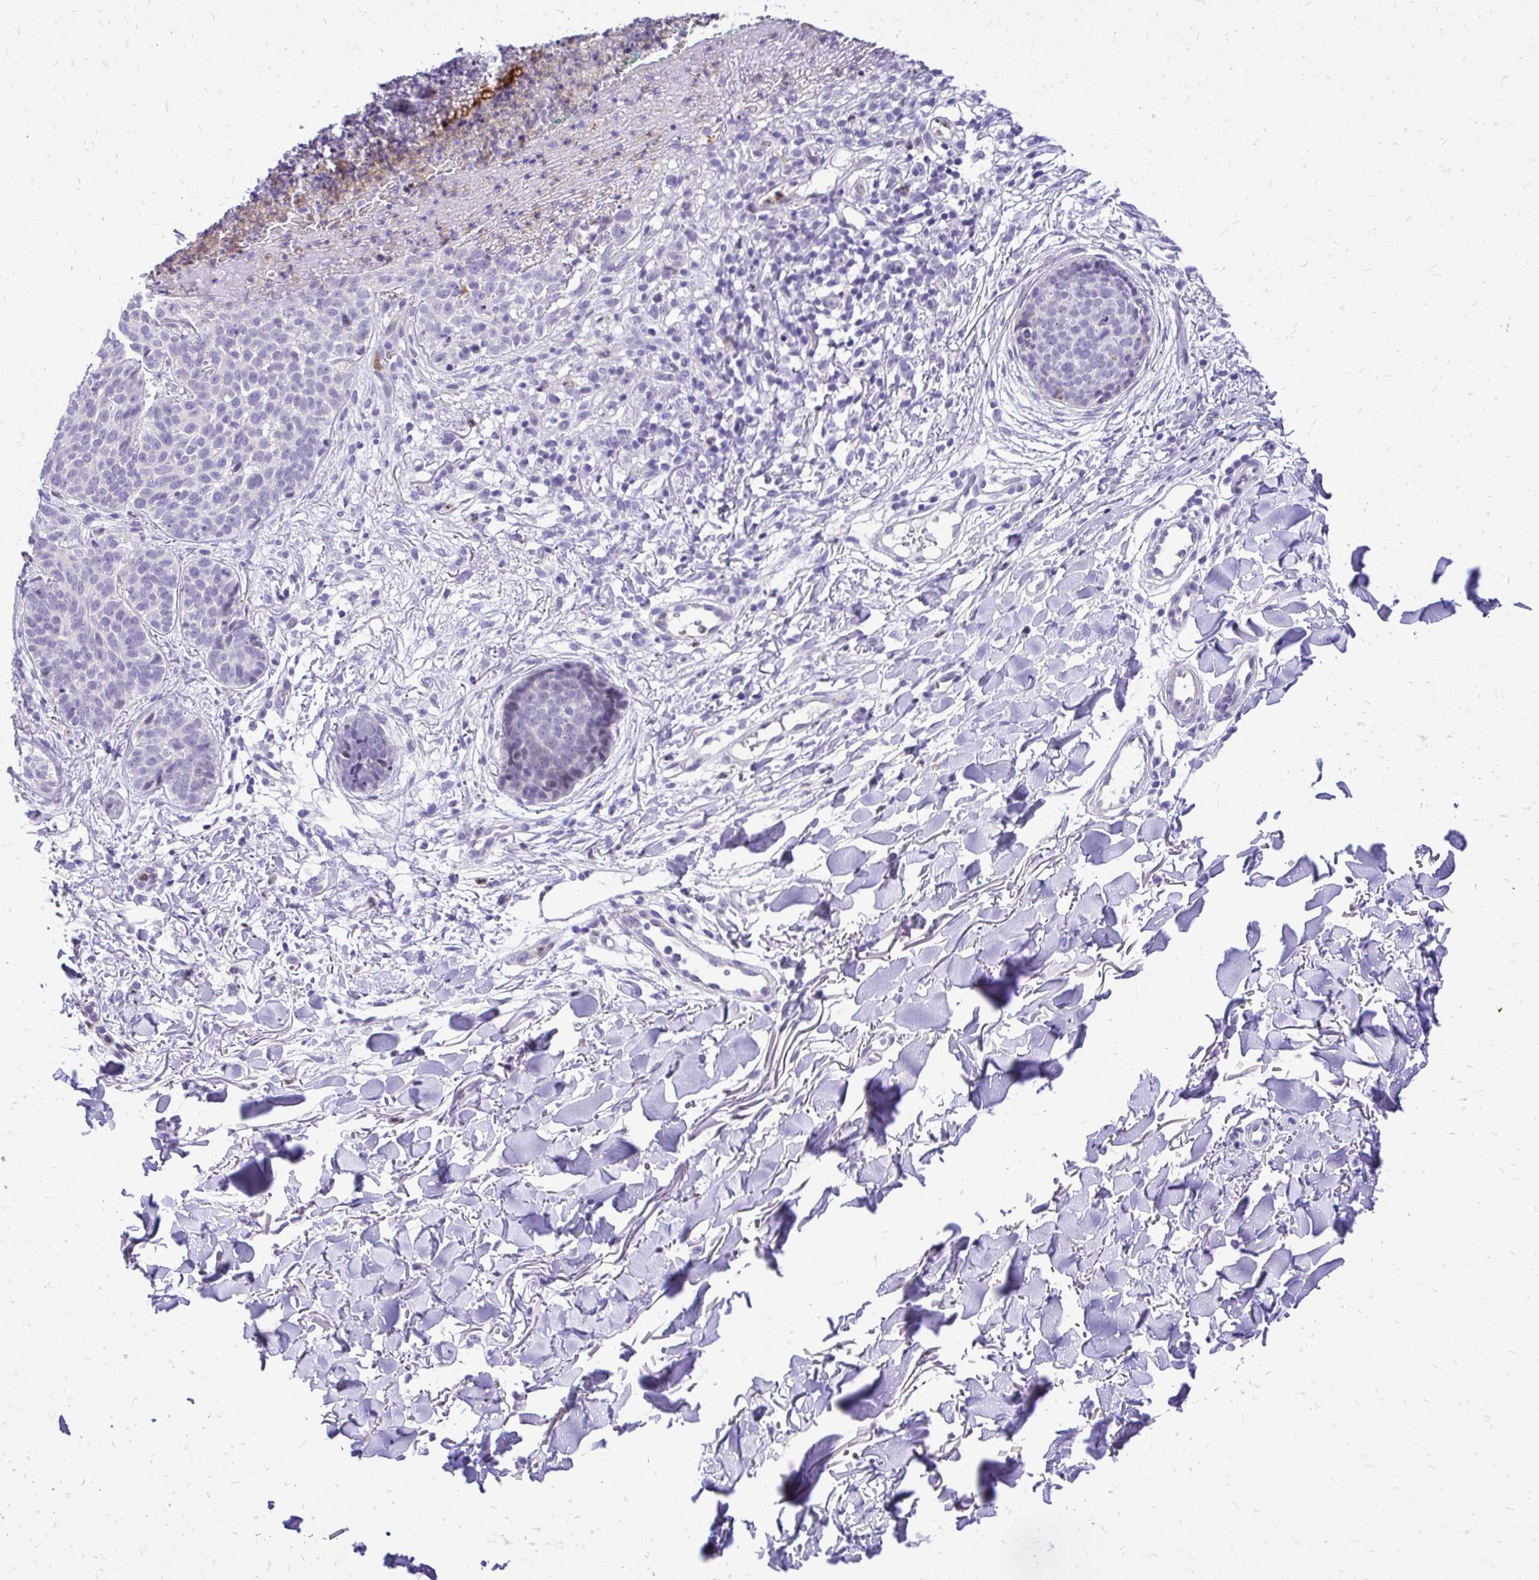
{"staining": {"intensity": "negative", "quantity": "none", "location": "none"}, "tissue": "skin cancer", "cell_type": "Tumor cells", "image_type": "cancer", "snomed": [{"axis": "morphology", "description": "Basal cell carcinoma"}, {"axis": "topography", "description": "Skin"}, {"axis": "topography", "description": "Skin of neck"}, {"axis": "topography", "description": "Skin of shoulder"}, {"axis": "topography", "description": "Skin of back"}], "caption": "Immunohistochemical staining of human skin cancer (basal cell carcinoma) exhibits no significant positivity in tumor cells.", "gene": "ZSWIM9", "patient": {"sex": "male", "age": 80}}